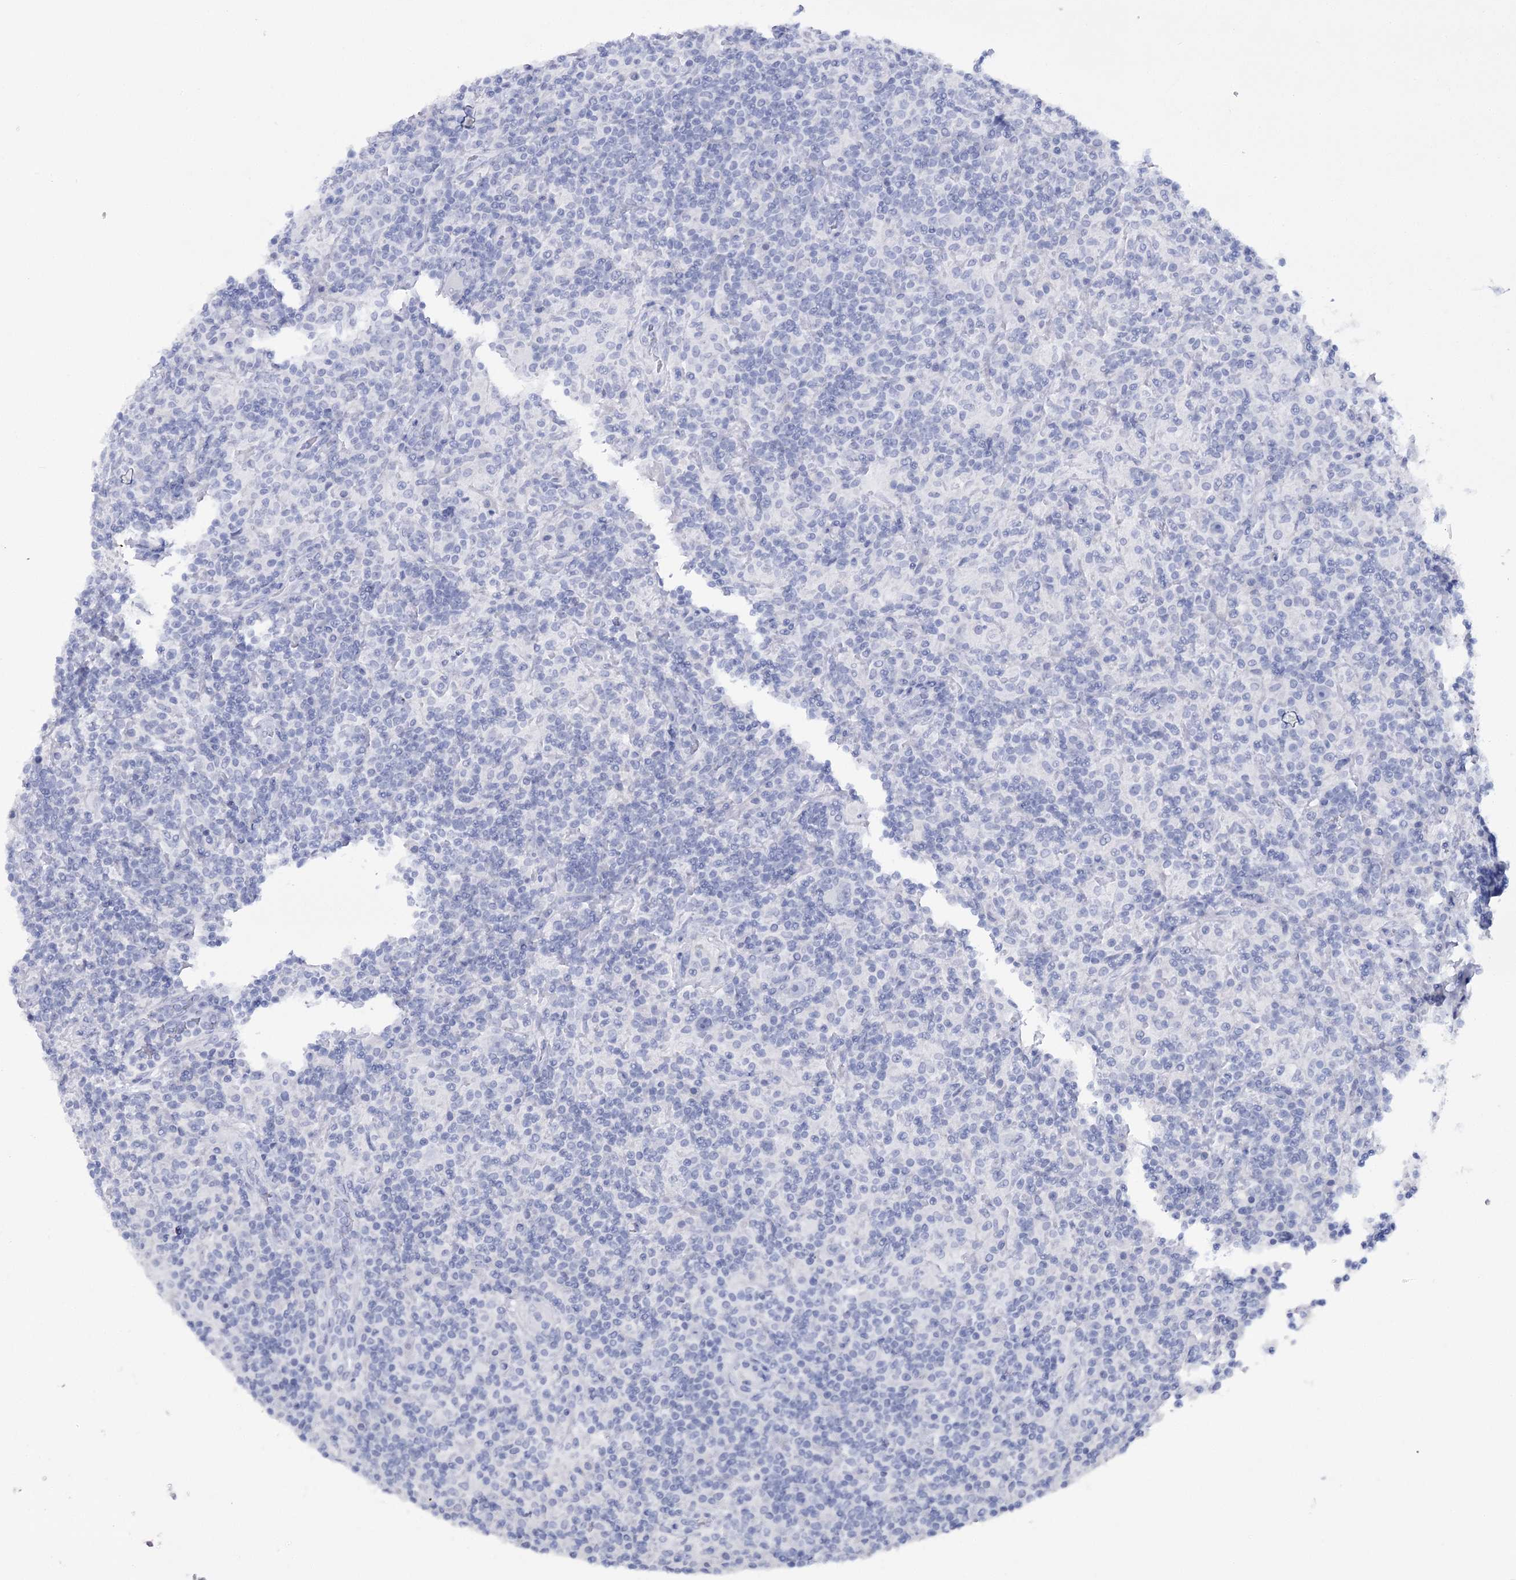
{"staining": {"intensity": "negative", "quantity": "none", "location": "none"}, "tissue": "lymphoma", "cell_type": "Tumor cells", "image_type": "cancer", "snomed": [{"axis": "morphology", "description": "Hodgkin's disease, NOS"}, {"axis": "topography", "description": "Lymph node"}], "caption": "High power microscopy photomicrograph of an IHC micrograph of Hodgkin's disease, revealing no significant staining in tumor cells. (Stains: DAB IHC with hematoxylin counter stain, Microscopy: brightfield microscopy at high magnification).", "gene": "RNF186", "patient": {"sex": "male", "age": 70}}